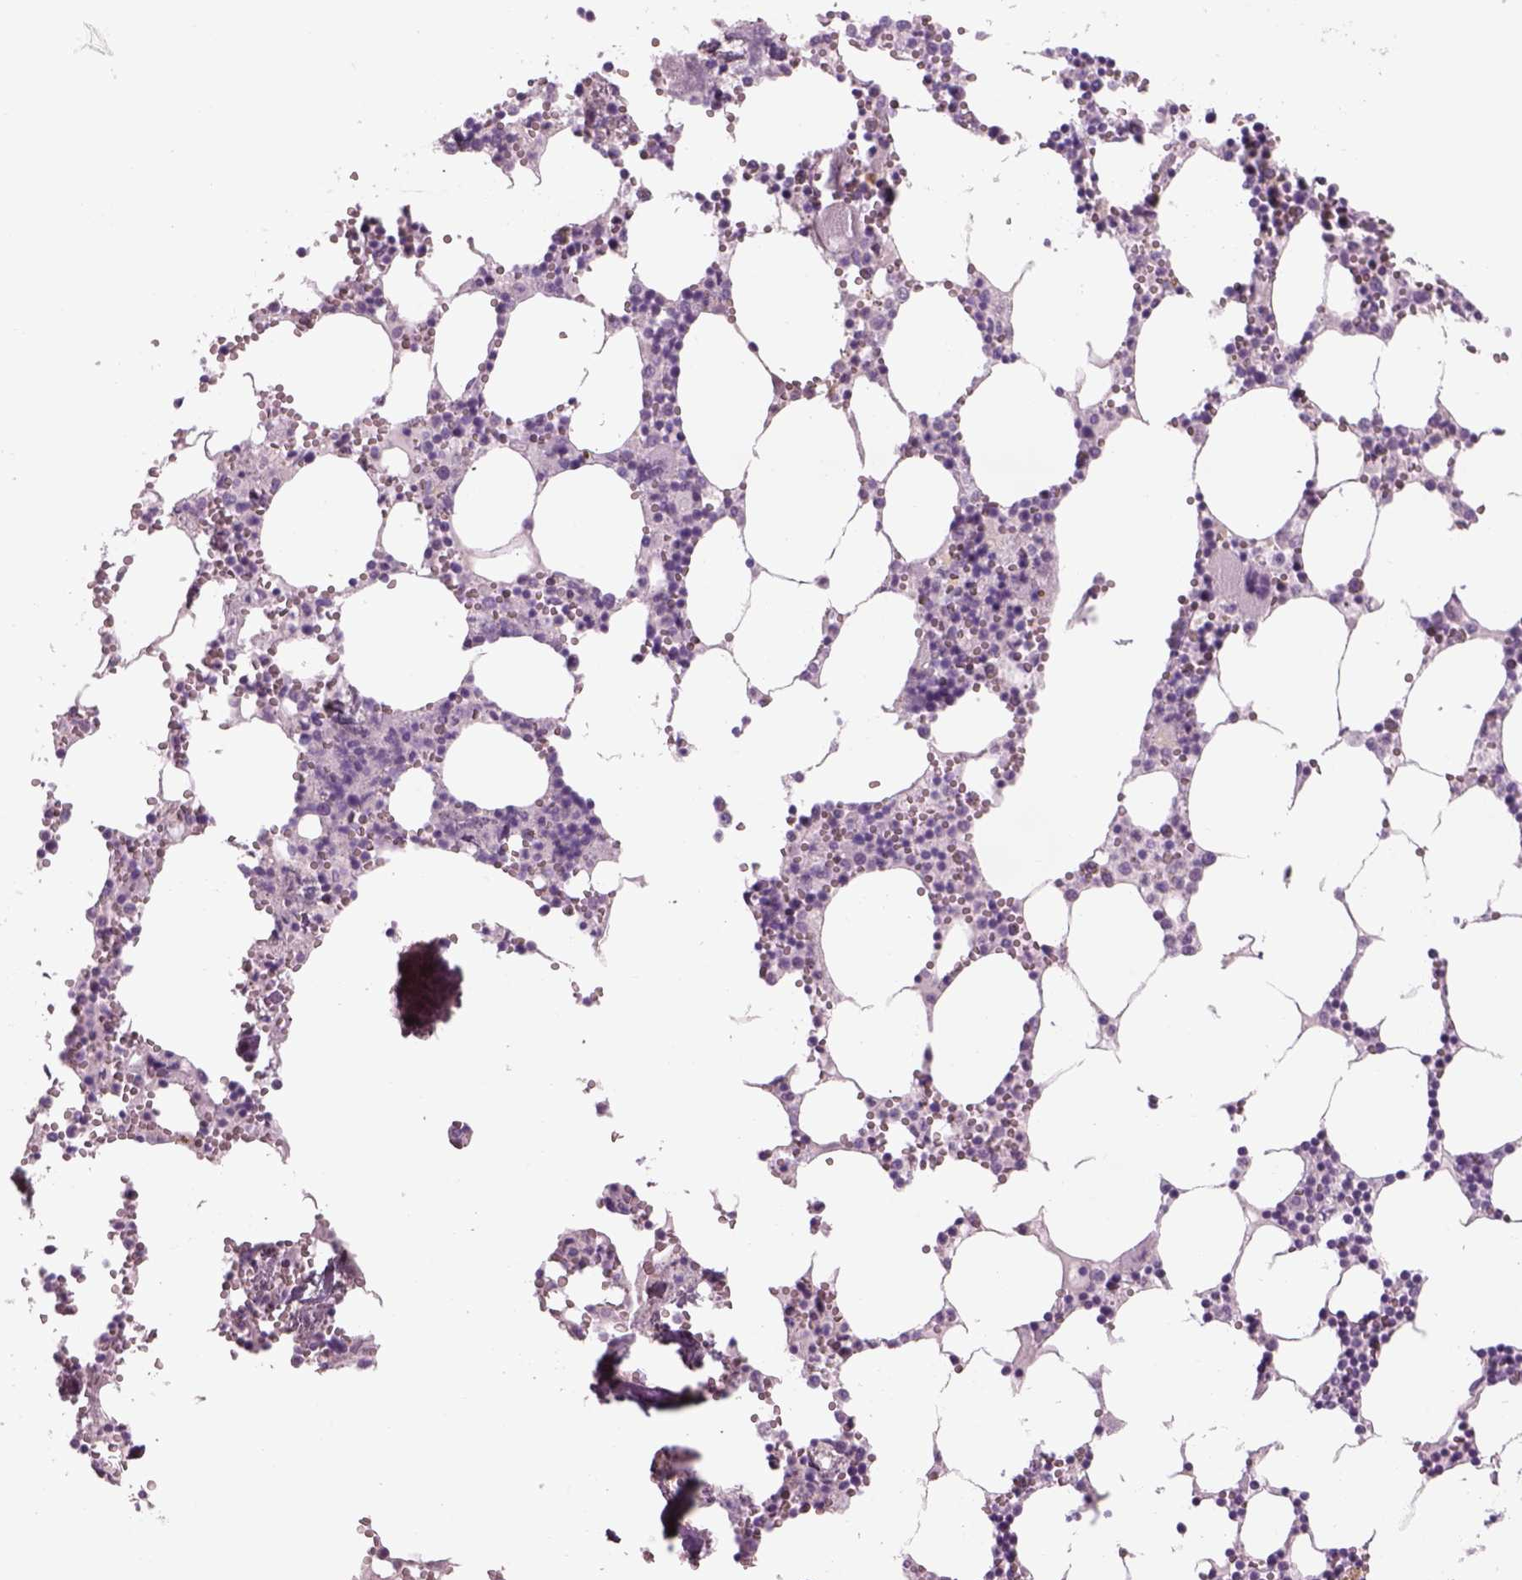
{"staining": {"intensity": "negative", "quantity": "none", "location": "none"}, "tissue": "bone marrow", "cell_type": "Hematopoietic cells", "image_type": "normal", "snomed": [{"axis": "morphology", "description": "Normal tissue, NOS"}, {"axis": "topography", "description": "Bone marrow"}], "caption": "IHC of benign bone marrow demonstrates no expression in hematopoietic cells.", "gene": "GAS2L2", "patient": {"sex": "male", "age": 54}}